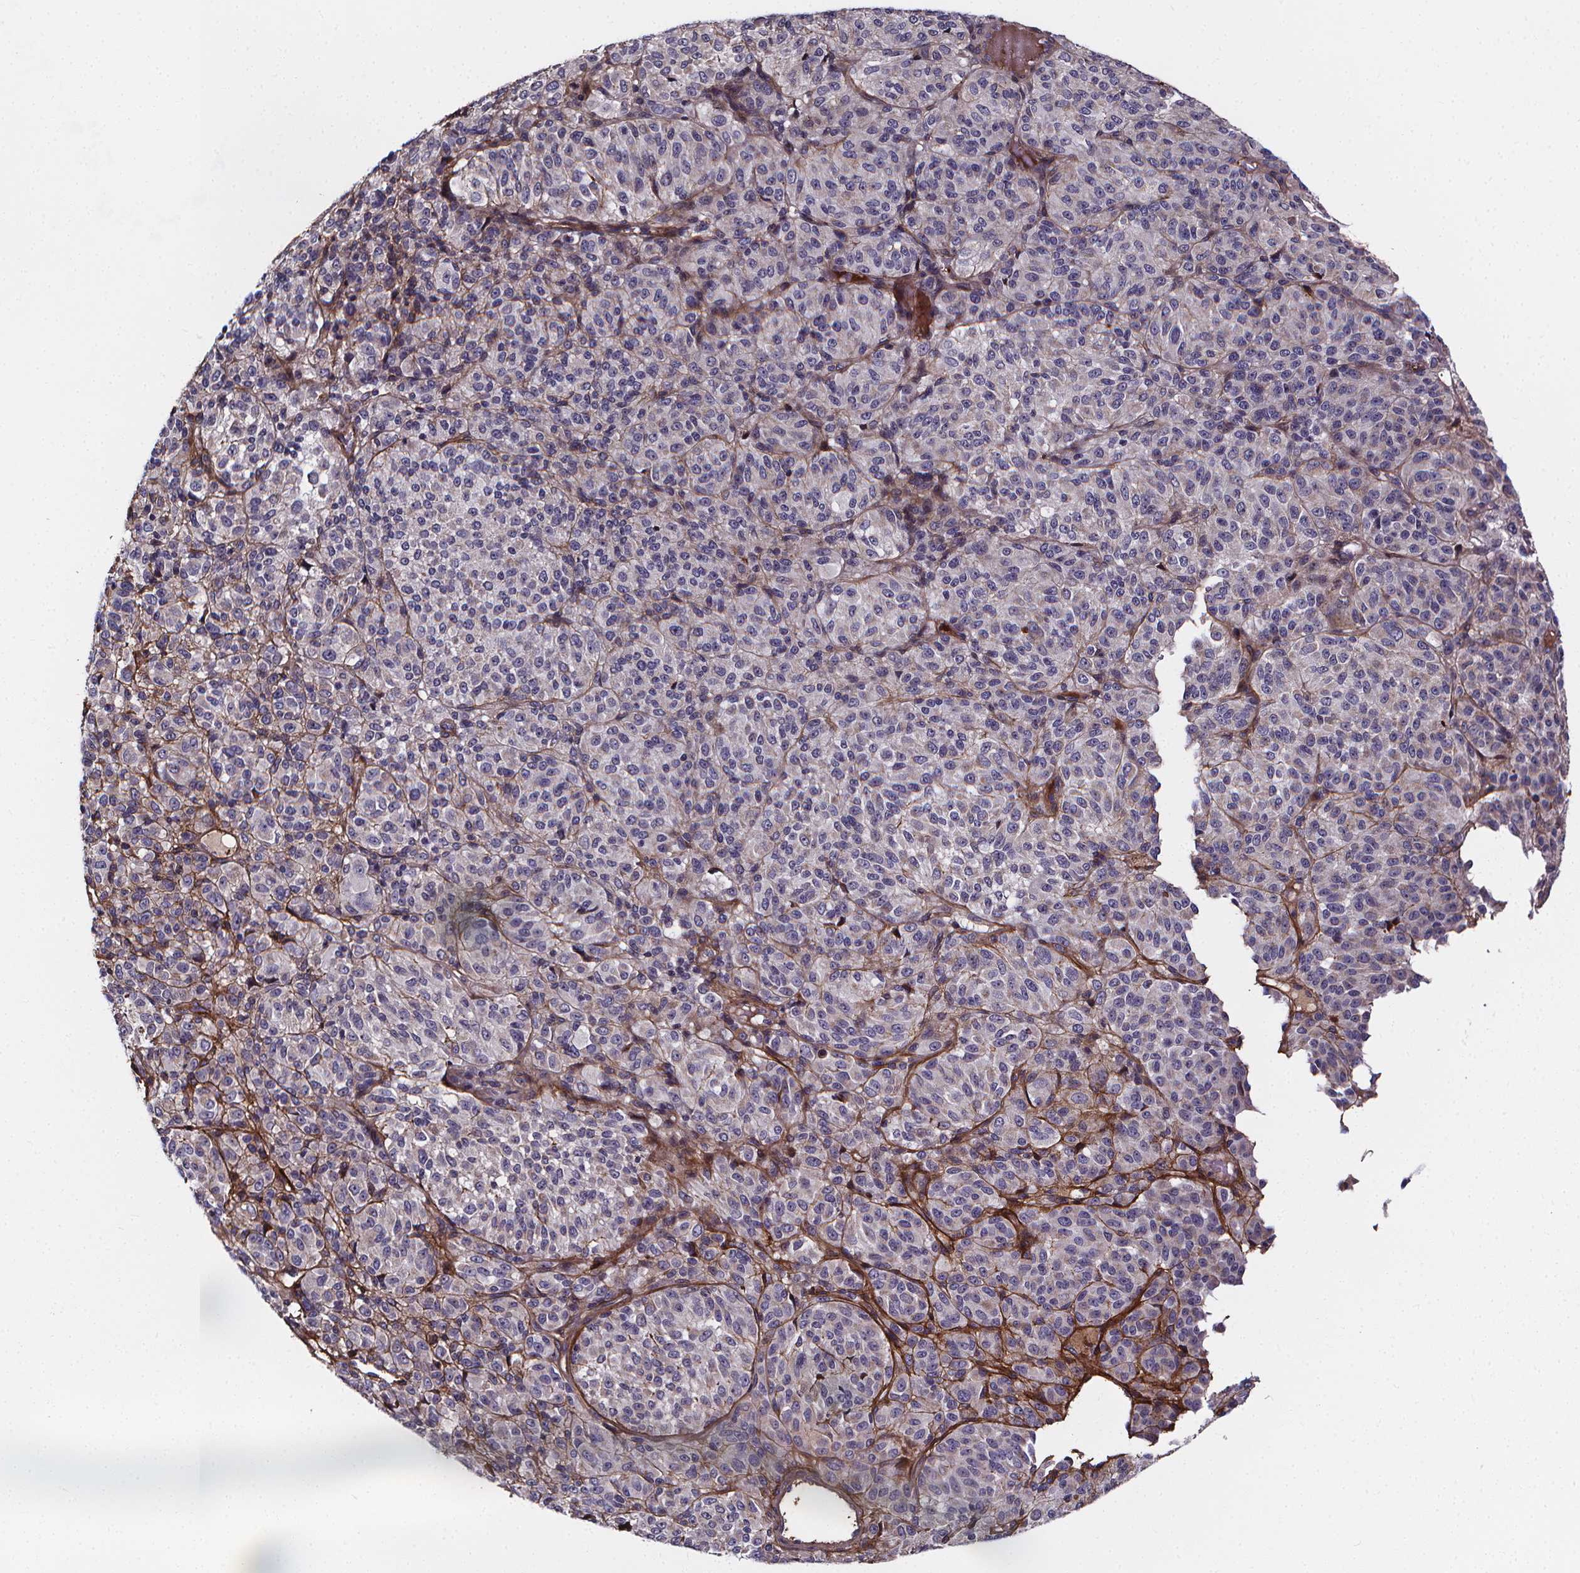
{"staining": {"intensity": "negative", "quantity": "none", "location": "none"}, "tissue": "melanoma", "cell_type": "Tumor cells", "image_type": "cancer", "snomed": [{"axis": "morphology", "description": "Malignant melanoma, Metastatic site"}, {"axis": "topography", "description": "Brain"}], "caption": "Immunohistochemistry (IHC) histopathology image of neoplastic tissue: melanoma stained with DAB (3,3'-diaminobenzidine) demonstrates no significant protein staining in tumor cells.", "gene": "AEBP1", "patient": {"sex": "female", "age": 56}}